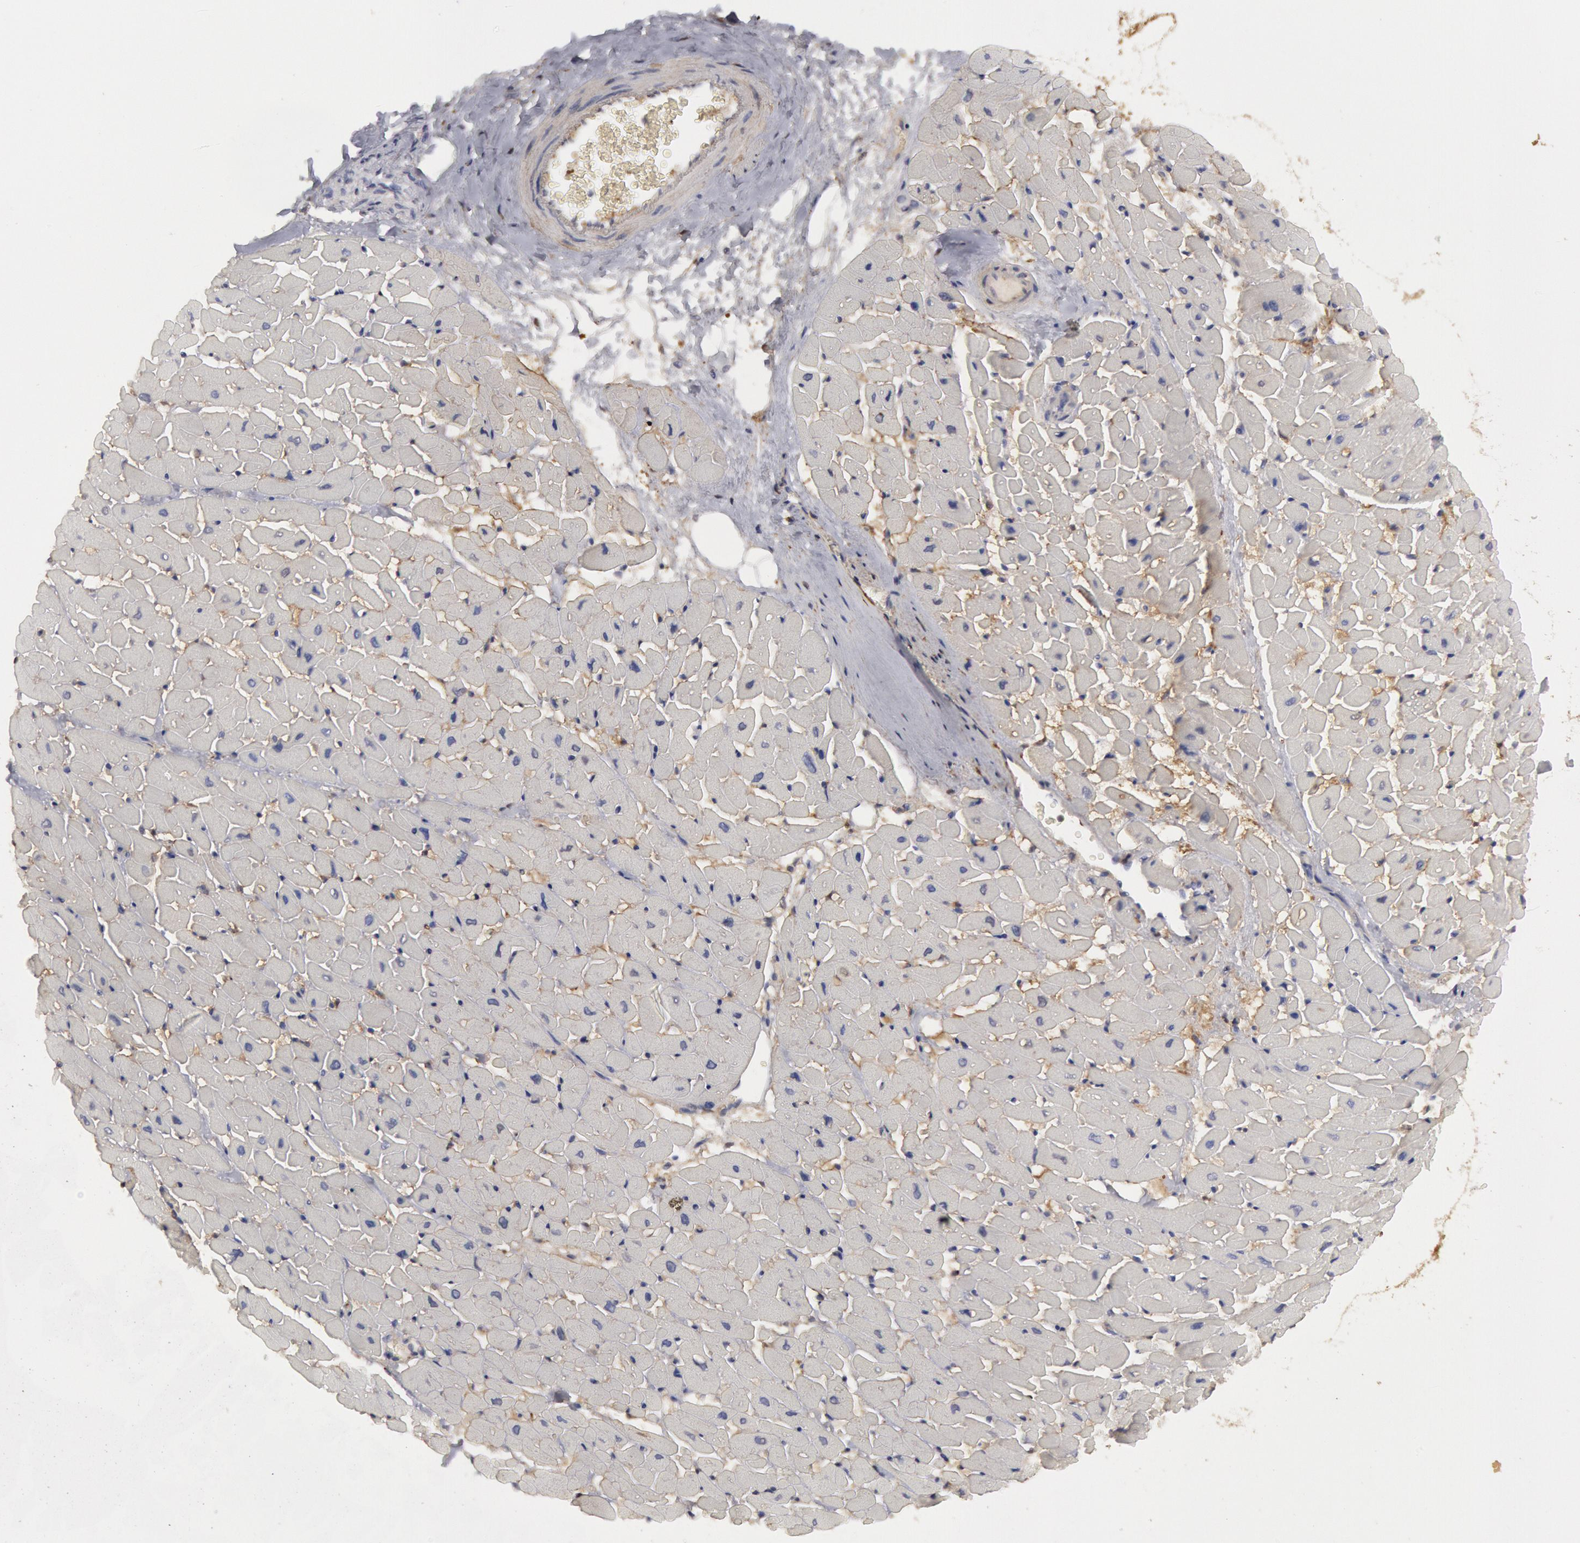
{"staining": {"intensity": "weak", "quantity": "25%-75%", "location": "cytoplasmic/membranous"}, "tissue": "heart muscle", "cell_type": "Cardiomyocytes", "image_type": "normal", "snomed": [{"axis": "morphology", "description": "Normal tissue, NOS"}, {"axis": "topography", "description": "Heart"}], "caption": "Weak cytoplasmic/membranous protein positivity is seen in about 25%-75% of cardiomyocytes in heart muscle.", "gene": "FHL1", "patient": {"sex": "male", "age": 45}}